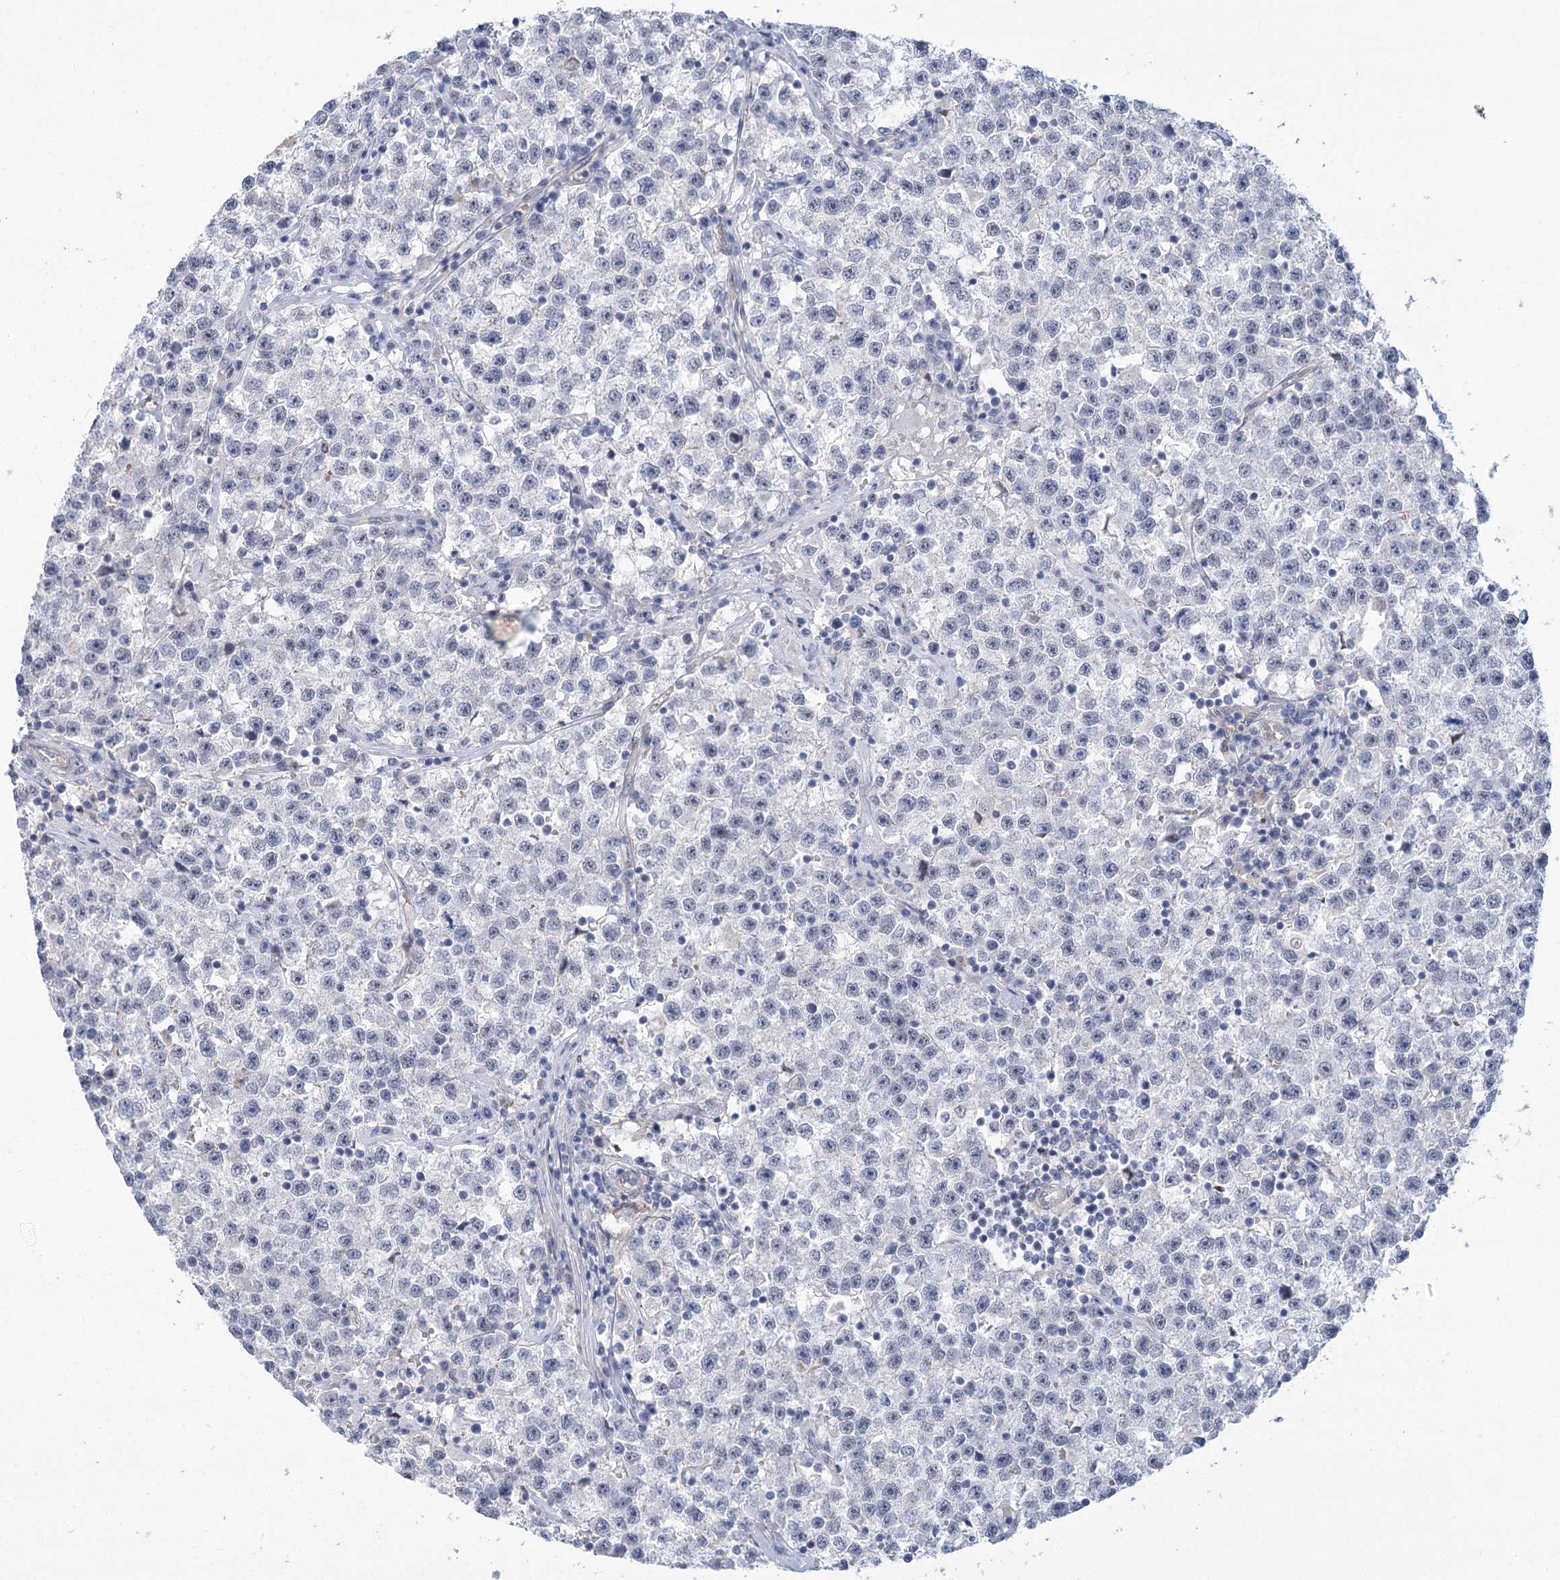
{"staining": {"intensity": "negative", "quantity": "none", "location": "none"}, "tissue": "testis cancer", "cell_type": "Tumor cells", "image_type": "cancer", "snomed": [{"axis": "morphology", "description": "Seminoma, NOS"}, {"axis": "topography", "description": "Testis"}], "caption": "DAB (3,3'-diaminobenzidine) immunohistochemical staining of testis cancer displays no significant positivity in tumor cells.", "gene": "THAP6", "patient": {"sex": "male", "age": 22}}